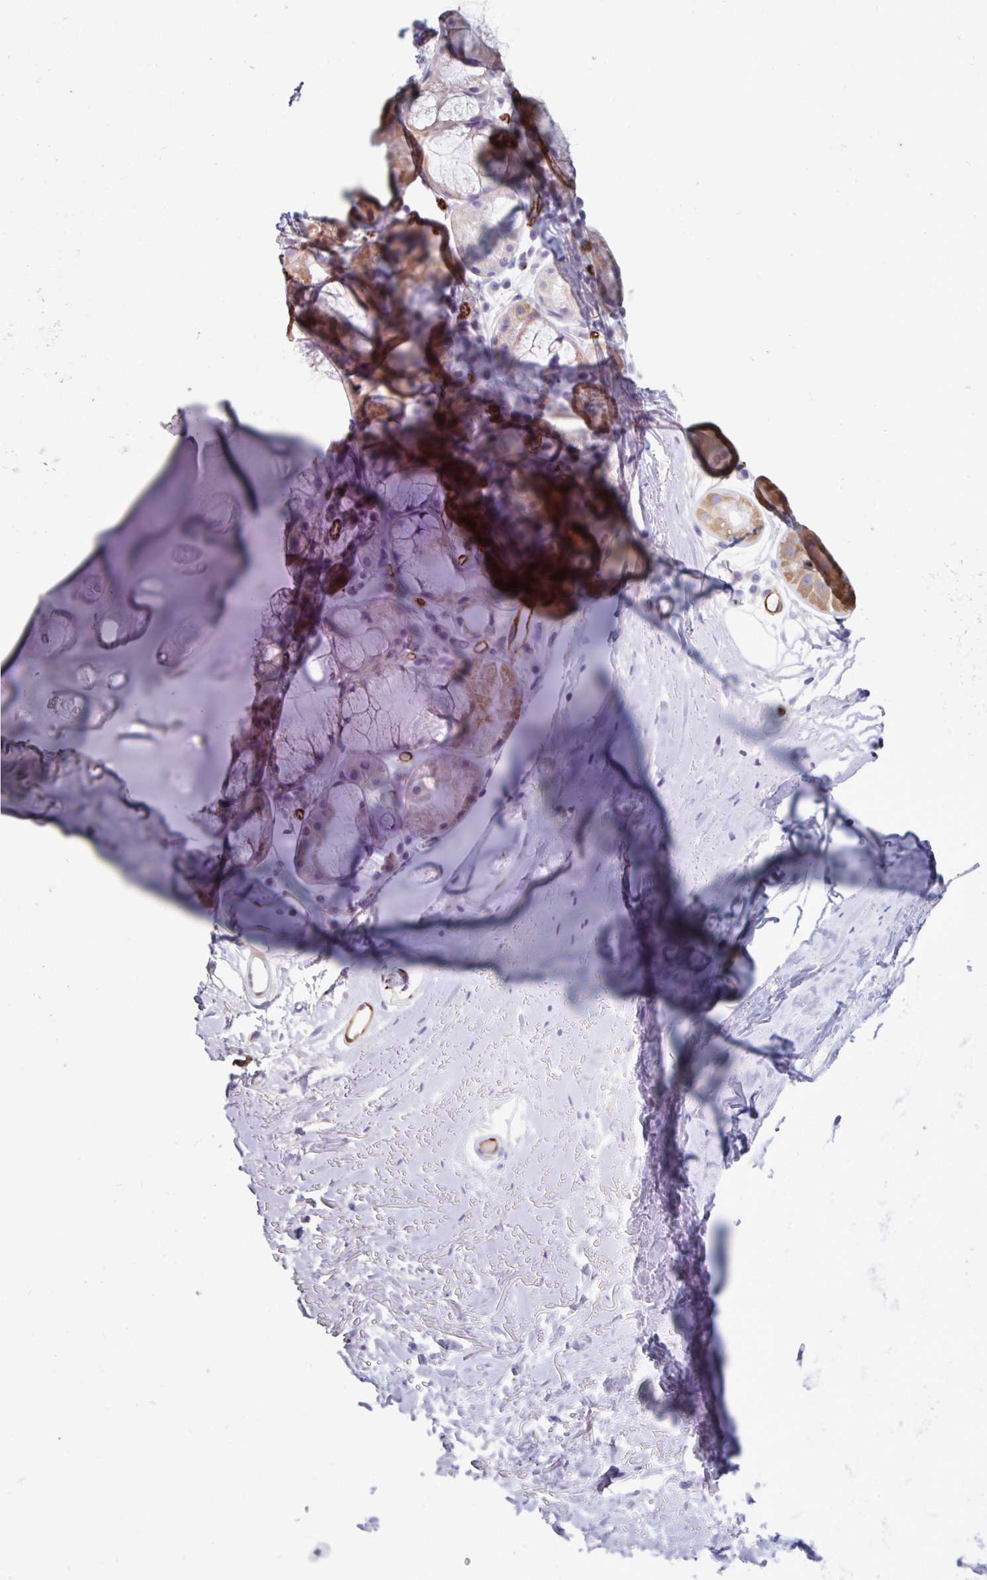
{"staining": {"intensity": "negative", "quantity": "none", "location": "none"}, "tissue": "adipose tissue", "cell_type": "Adipocytes", "image_type": "normal", "snomed": [{"axis": "morphology", "description": "Normal tissue, NOS"}, {"axis": "topography", "description": "Cartilage tissue"}], "caption": "Immunohistochemical staining of benign human adipose tissue displays no significant positivity in adipocytes. (Brightfield microscopy of DAB (3,3'-diaminobenzidine) IHC at high magnification).", "gene": "BTD", "patient": {"sex": "male", "age": 80}}